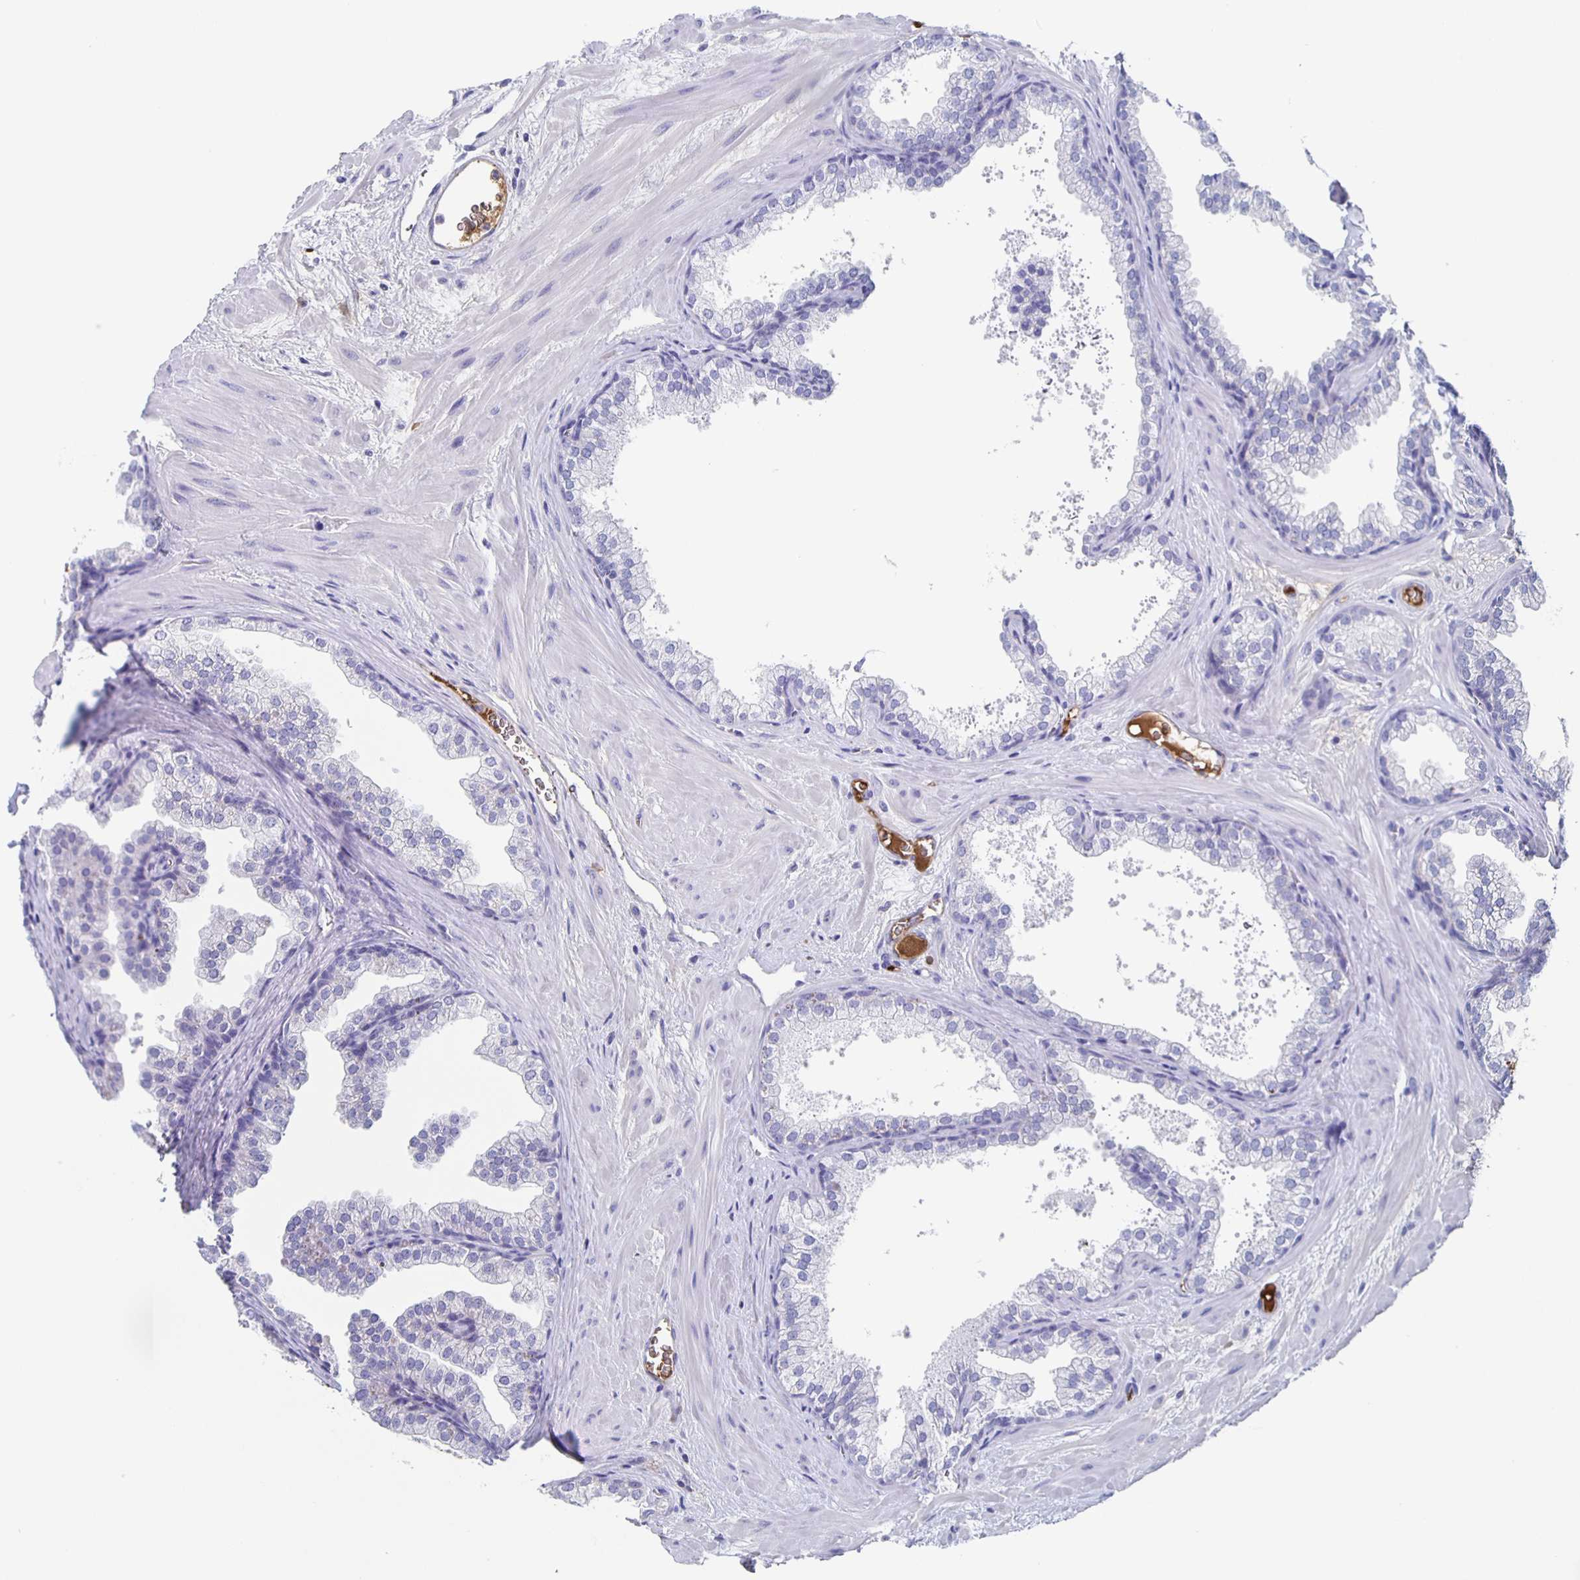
{"staining": {"intensity": "negative", "quantity": "none", "location": "none"}, "tissue": "prostate", "cell_type": "Glandular cells", "image_type": "normal", "snomed": [{"axis": "morphology", "description": "Normal tissue, NOS"}, {"axis": "topography", "description": "Prostate"}], "caption": "Immunohistochemistry (IHC) micrograph of benign prostate: human prostate stained with DAB (3,3'-diaminobenzidine) reveals no significant protein positivity in glandular cells.", "gene": "FGA", "patient": {"sex": "male", "age": 37}}